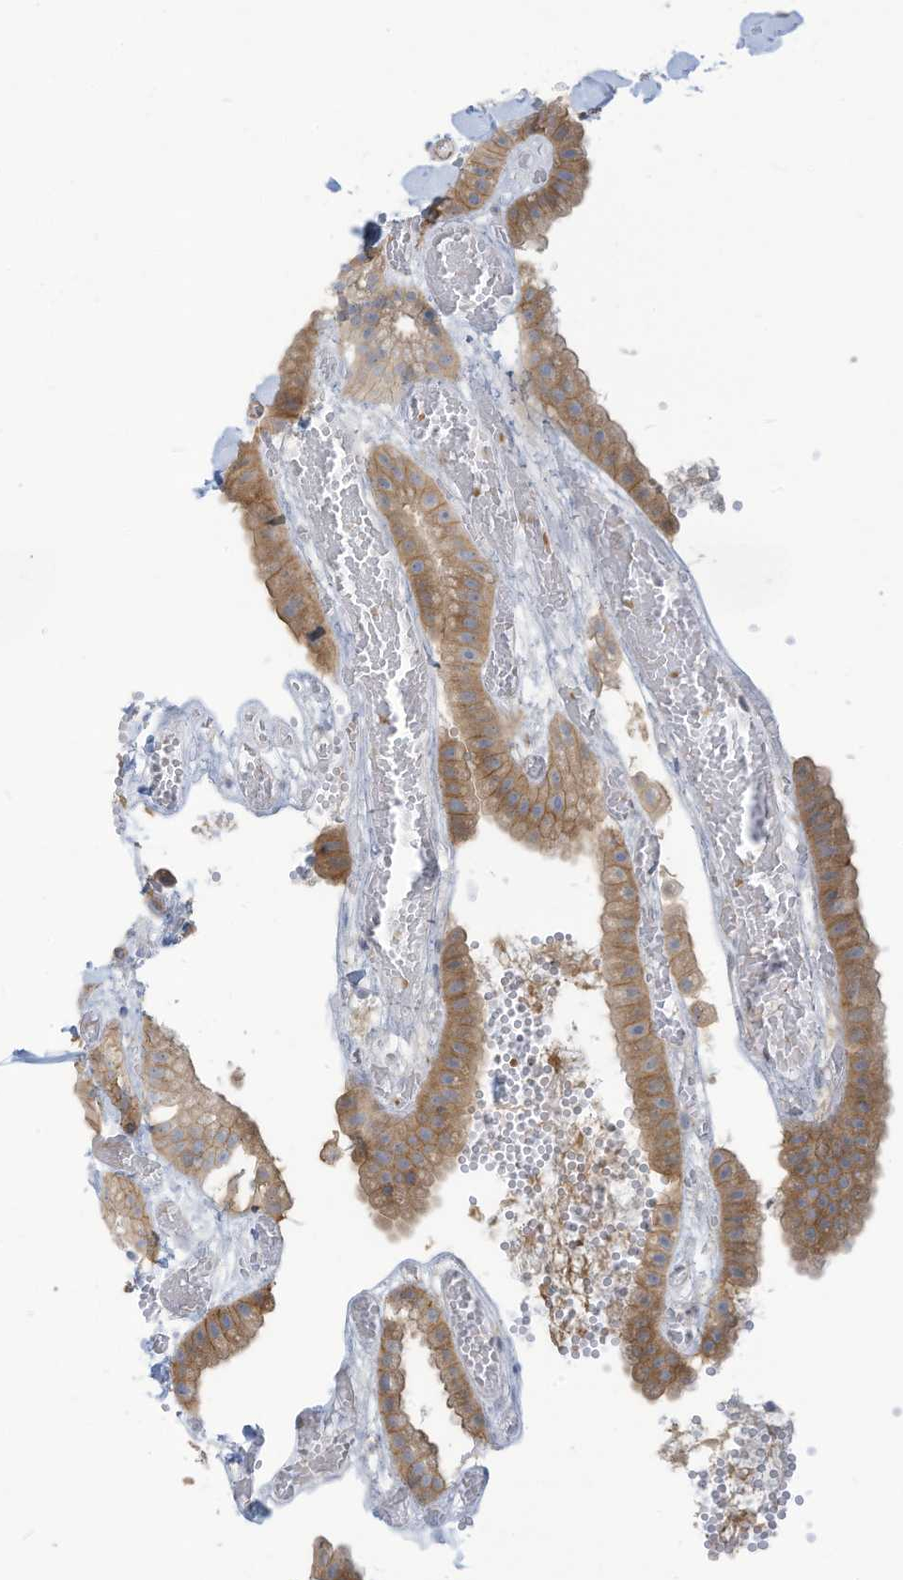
{"staining": {"intensity": "moderate", "quantity": "25%-75%", "location": "cytoplasmic/membranous"}, "tissue": "gallbladder", "cell_type": "Glandular cells", "image_type": "normal", "snomed": [{"axis": "morphology", "description": "Normal tissue, NOS"}, {"axis": "topography", "description": "Gallbladder"}], "caption": "This is an image of IHC staining of unremarkable gallbladder, which shows moderate staining in the cytoplasmic/membranous of glandular cells.", "gene": "ADAT2", "patient": {"sex": "female", "age": 64}}